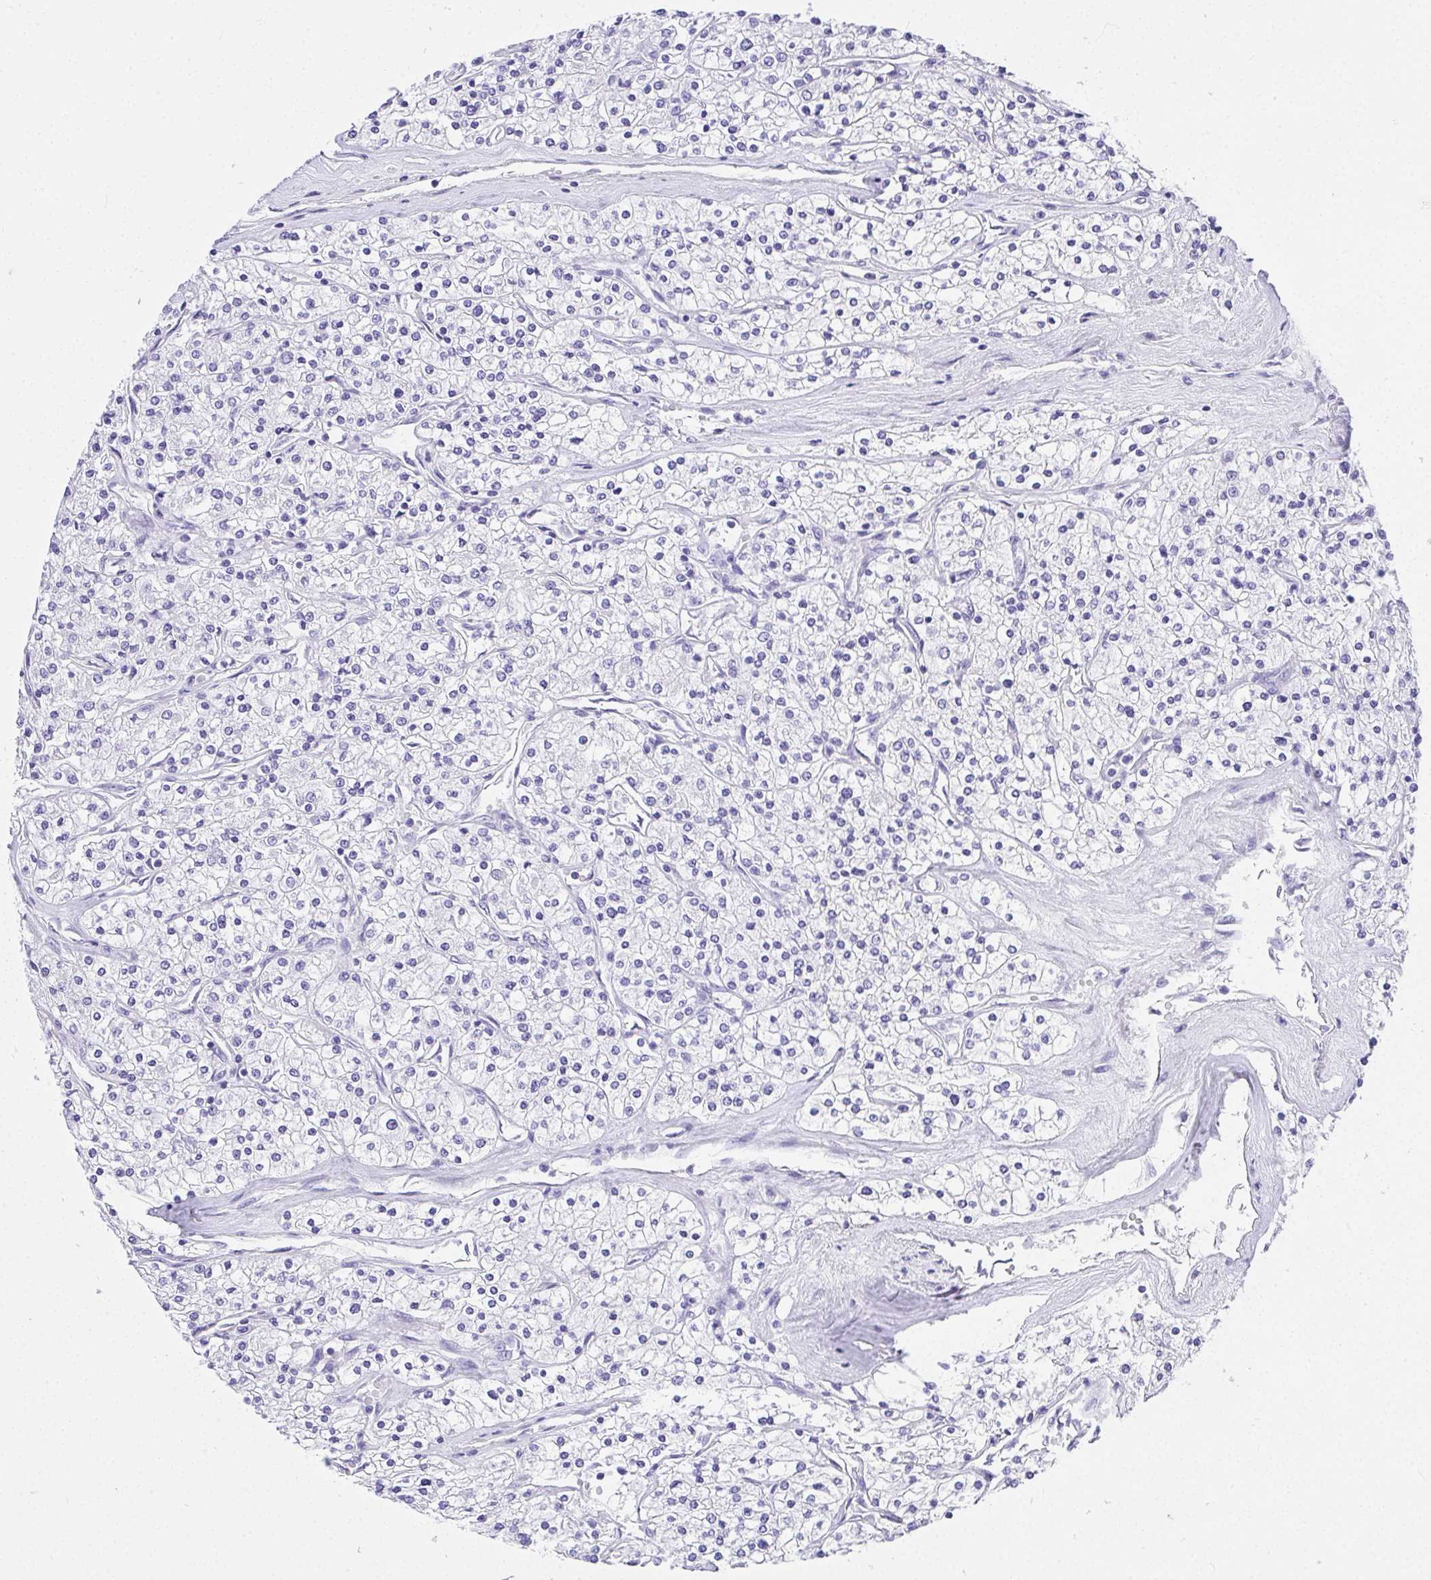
{"staining": {"intensity": "negative", "quantity": "none", "location": "none"}, "tissue": "renal cancer", "cell_type": "Tumor cells", "image_type": "cancer", "snomed": [{"axis": "morphology", "description": "Adenocarcinoma, NOS"}, {"axis": "topography", "description": "Kidney"}], "caption": "There is no significant positivity in tumor cells of renal cancer (adenocarcinoma). (DAB (3,3'-diaminobenzidine) immunohistochemistry (IHC), high magnification).", "gene": "AVIL", "patient": {"sex": "male", "age": 80}}